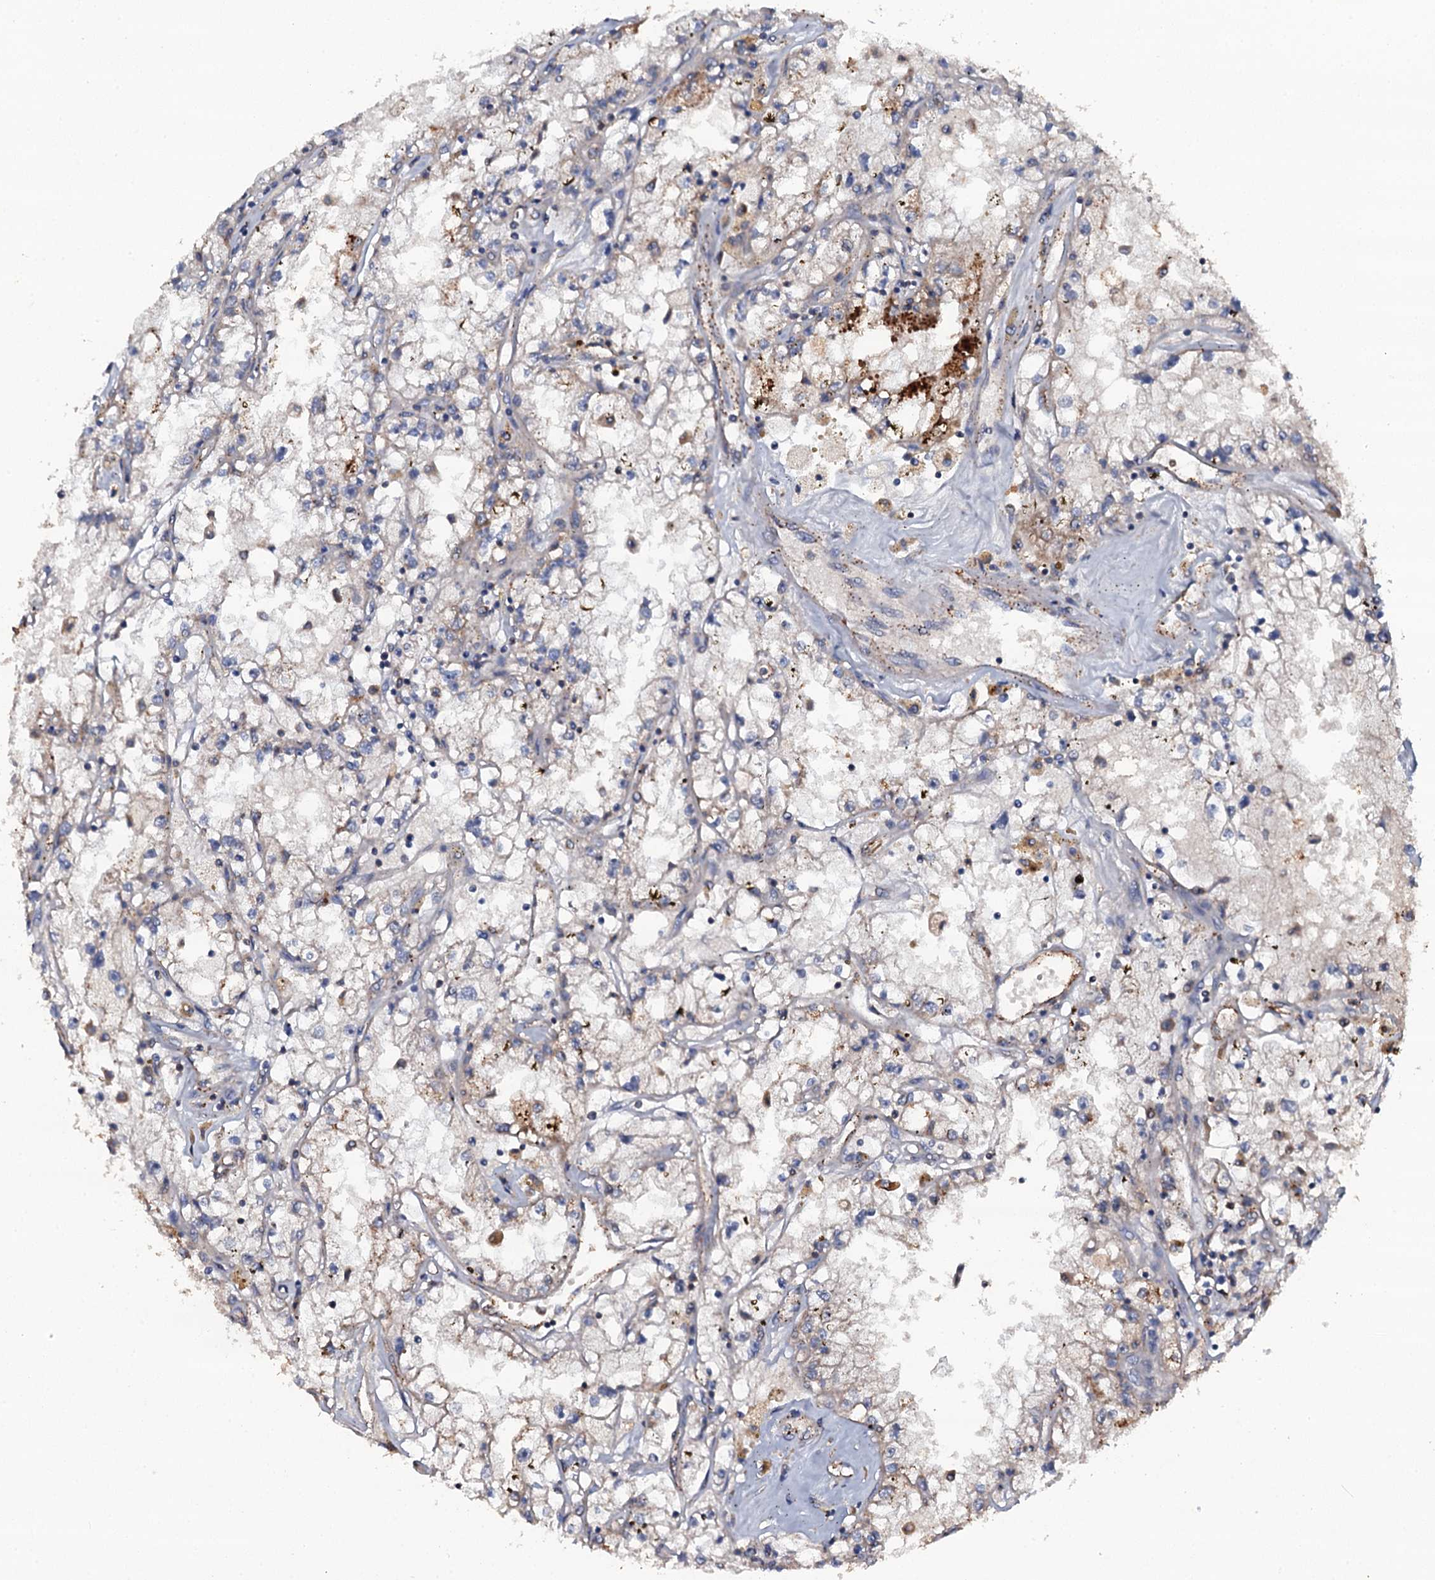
{"staining": {"intensity": "weak", "quantity": "<25%", "location": "cytoplasmic/membranous"}, "tissue": "renal cancer", "cell_type": "Tumor cells", "image_type": "cancer", "snomed": [{"axis": "morphology", "description": "Adenocarcinoma, NOS"}, {"axis": "topography", "description": "Kidney"}], "caption": "Tumor cells show no significant protein expression in renal cancer.", "gene": "GRK2", "patient": {"sex": "male", "age": 56}}